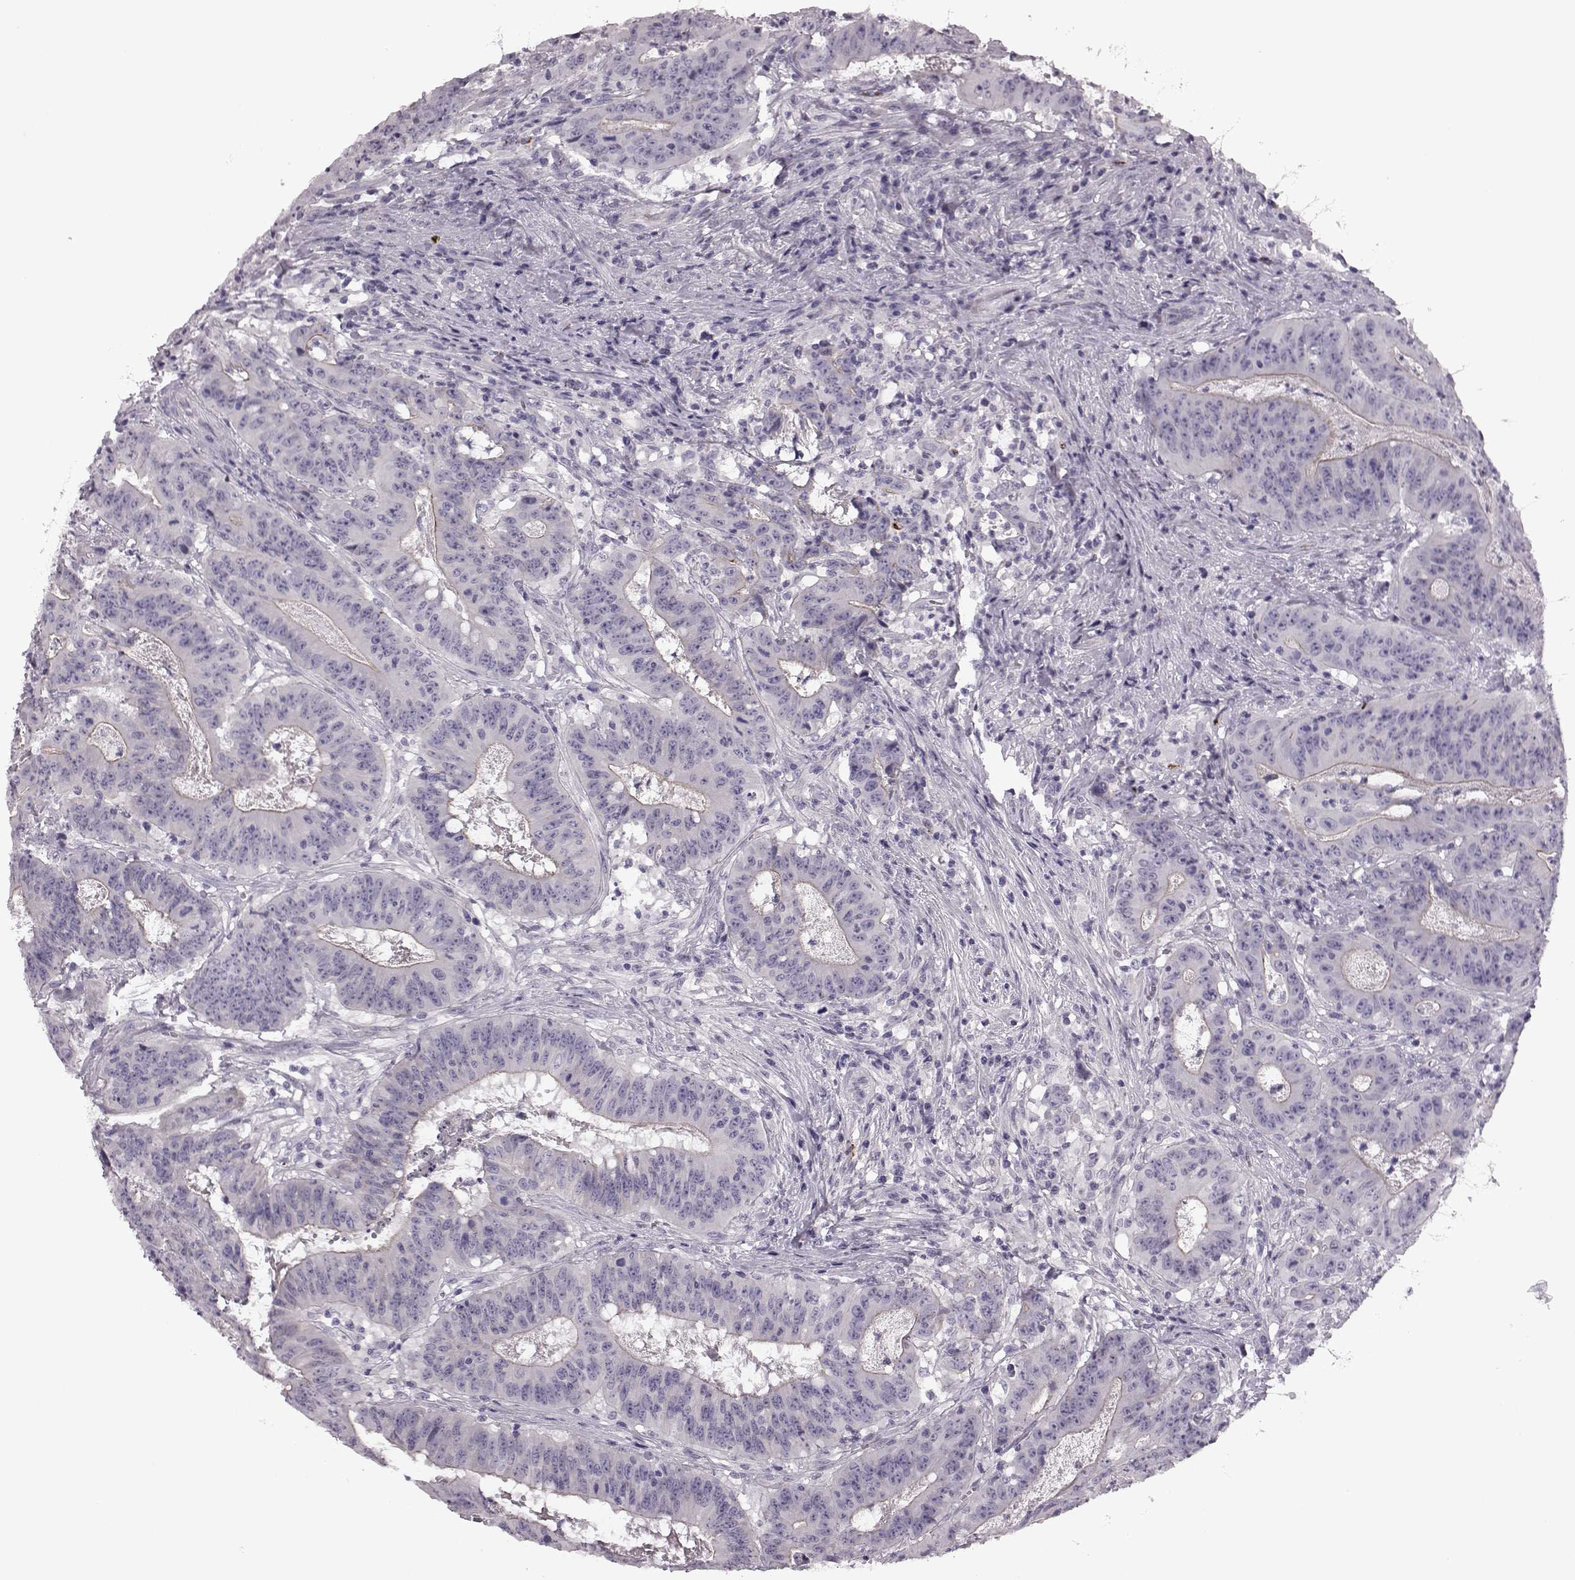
{"staining": {"intensity": "negative", "quantity": "none", "location": "none"}, "tissue": "colorectal cancer", "cell_type": "Tumor cells", "image_type": "cancer", "snomed": [{"axis": "morphology", "description": "Adenocarcinoma, NOS"}, {"axis": "topography", "description": "Colon"}], "caption": "This is an immunohistochemistry histopathology image of human adenocarcinoma (colorectal). There is no expression in tumor cells.", "gene": "SNTG1", "patient": {"sex": "male", "age": 33}}